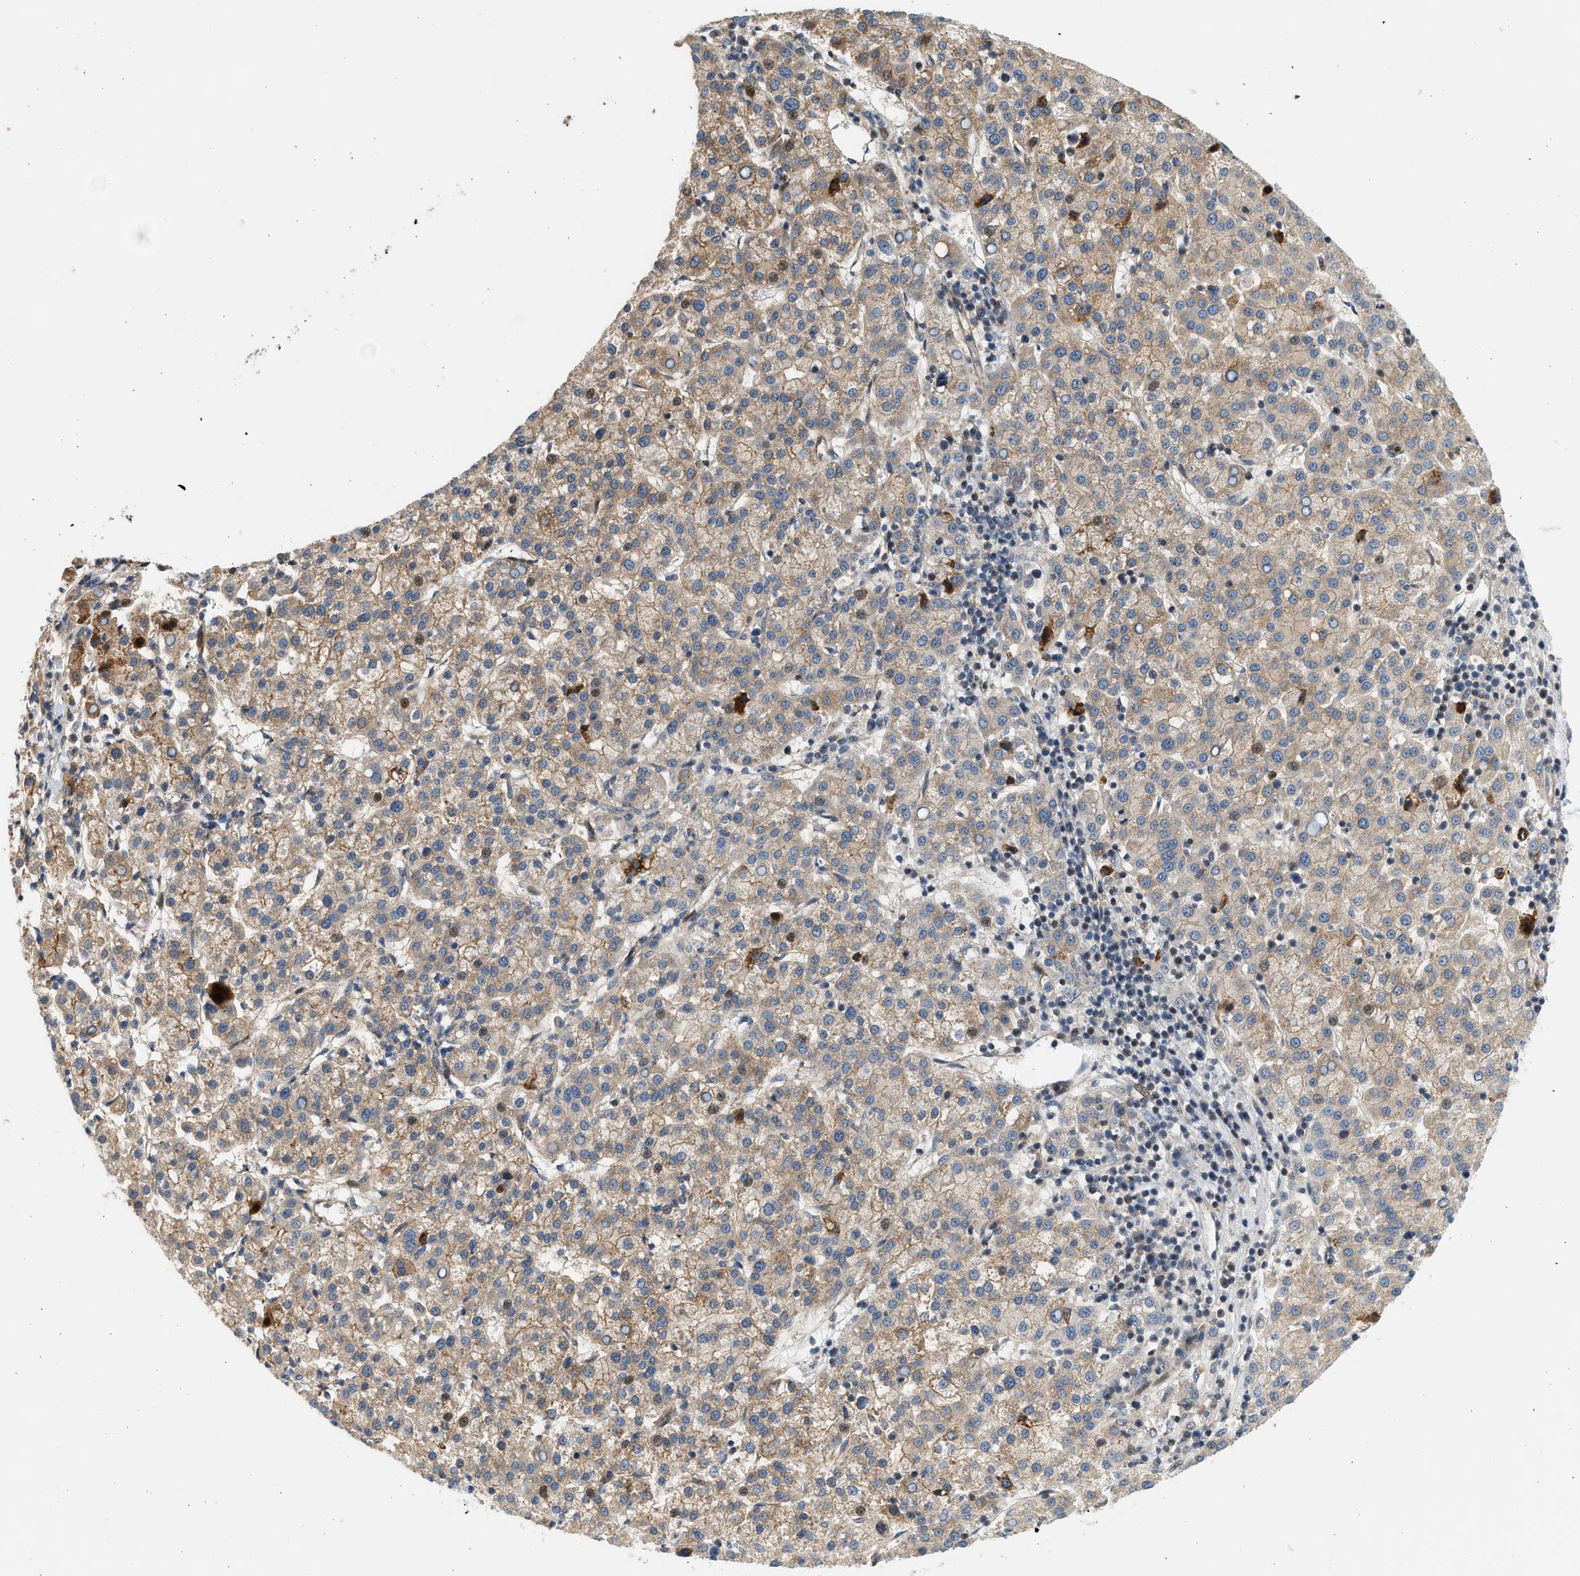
{"staining": {"intensity": "moderate", "quantity": ">75%", "location": "cytoplasmic/membranous"}, "tissue": "liver cancer", "cell_type": "Tumor cells", "image_type": "cancer", "snomed": [{"axis": "morphology", "description": "Carcinoma, Hepatocellular, NOS"}, {"axis": "topography", "description": "Liver"}], "caption": "Human hepatocellular carcinoma (liver) stained with a brown dye displays moderate cytoplasmic/membranous positive expression in approximately >75% of tumor cells.", "gene": "NRSN2", "patient": {"sex": "female", "age": 58}}